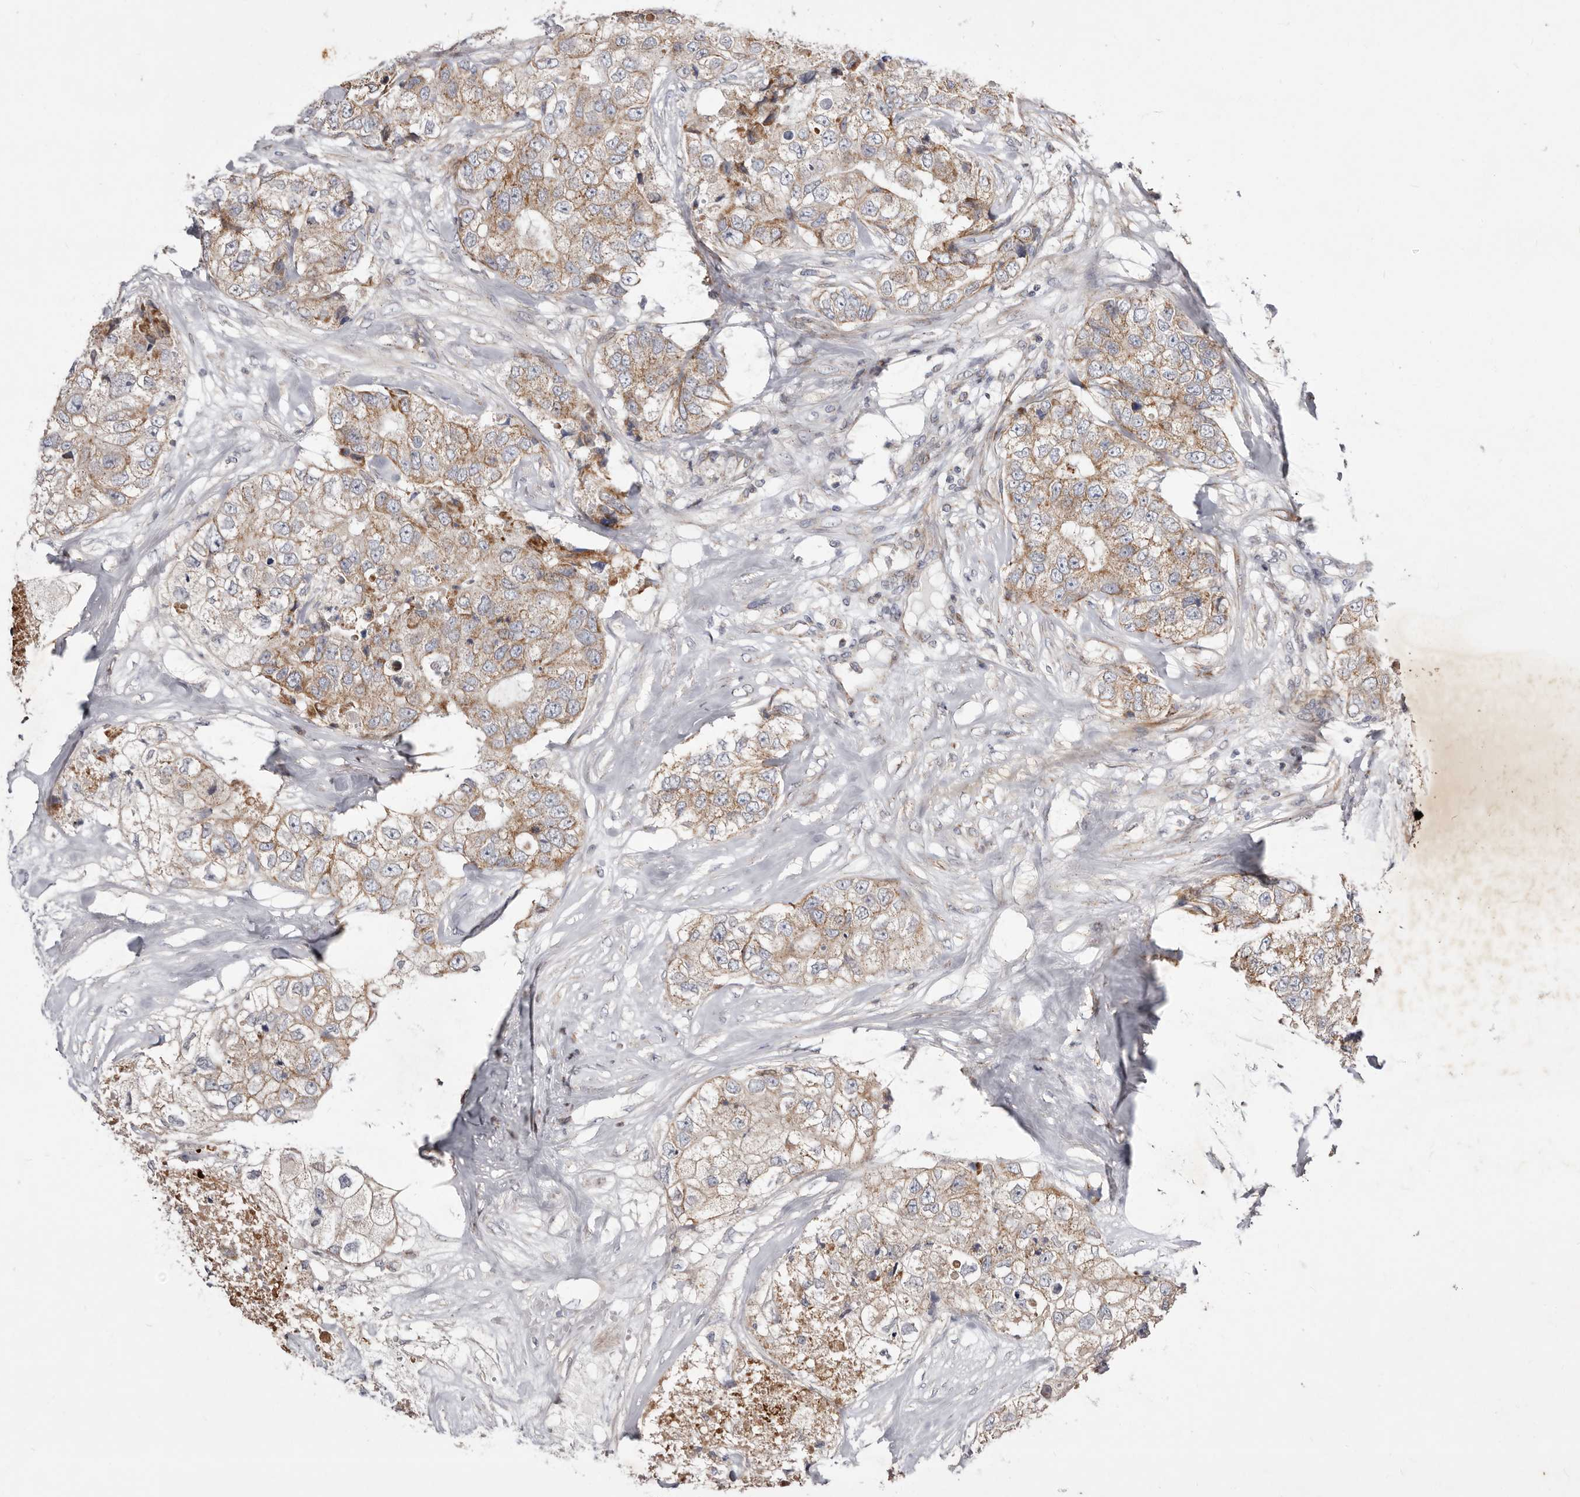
{"staining": {"intensity": "moderate", "quantity": ">75%", "location": "cytoplasmic/membranous"}, "tissue": "breast cancer", "cell_type": "Tumor cells", "image_type": "cancer", "snomed": [{"axis": "morphology", "description": "Duct carcinoma"}, {"axis": "topography", "description": "Breast"}], "caption": "Protein expression analysis of human breast cancer reveals moderate cytoplasmic/membranous staining in about >75% of tumor cells. (Brightfield microscopy of DAB IHC at high magnification).", "gene": "TIMM17B", "patient": {"sex": "female", "age": 62}}